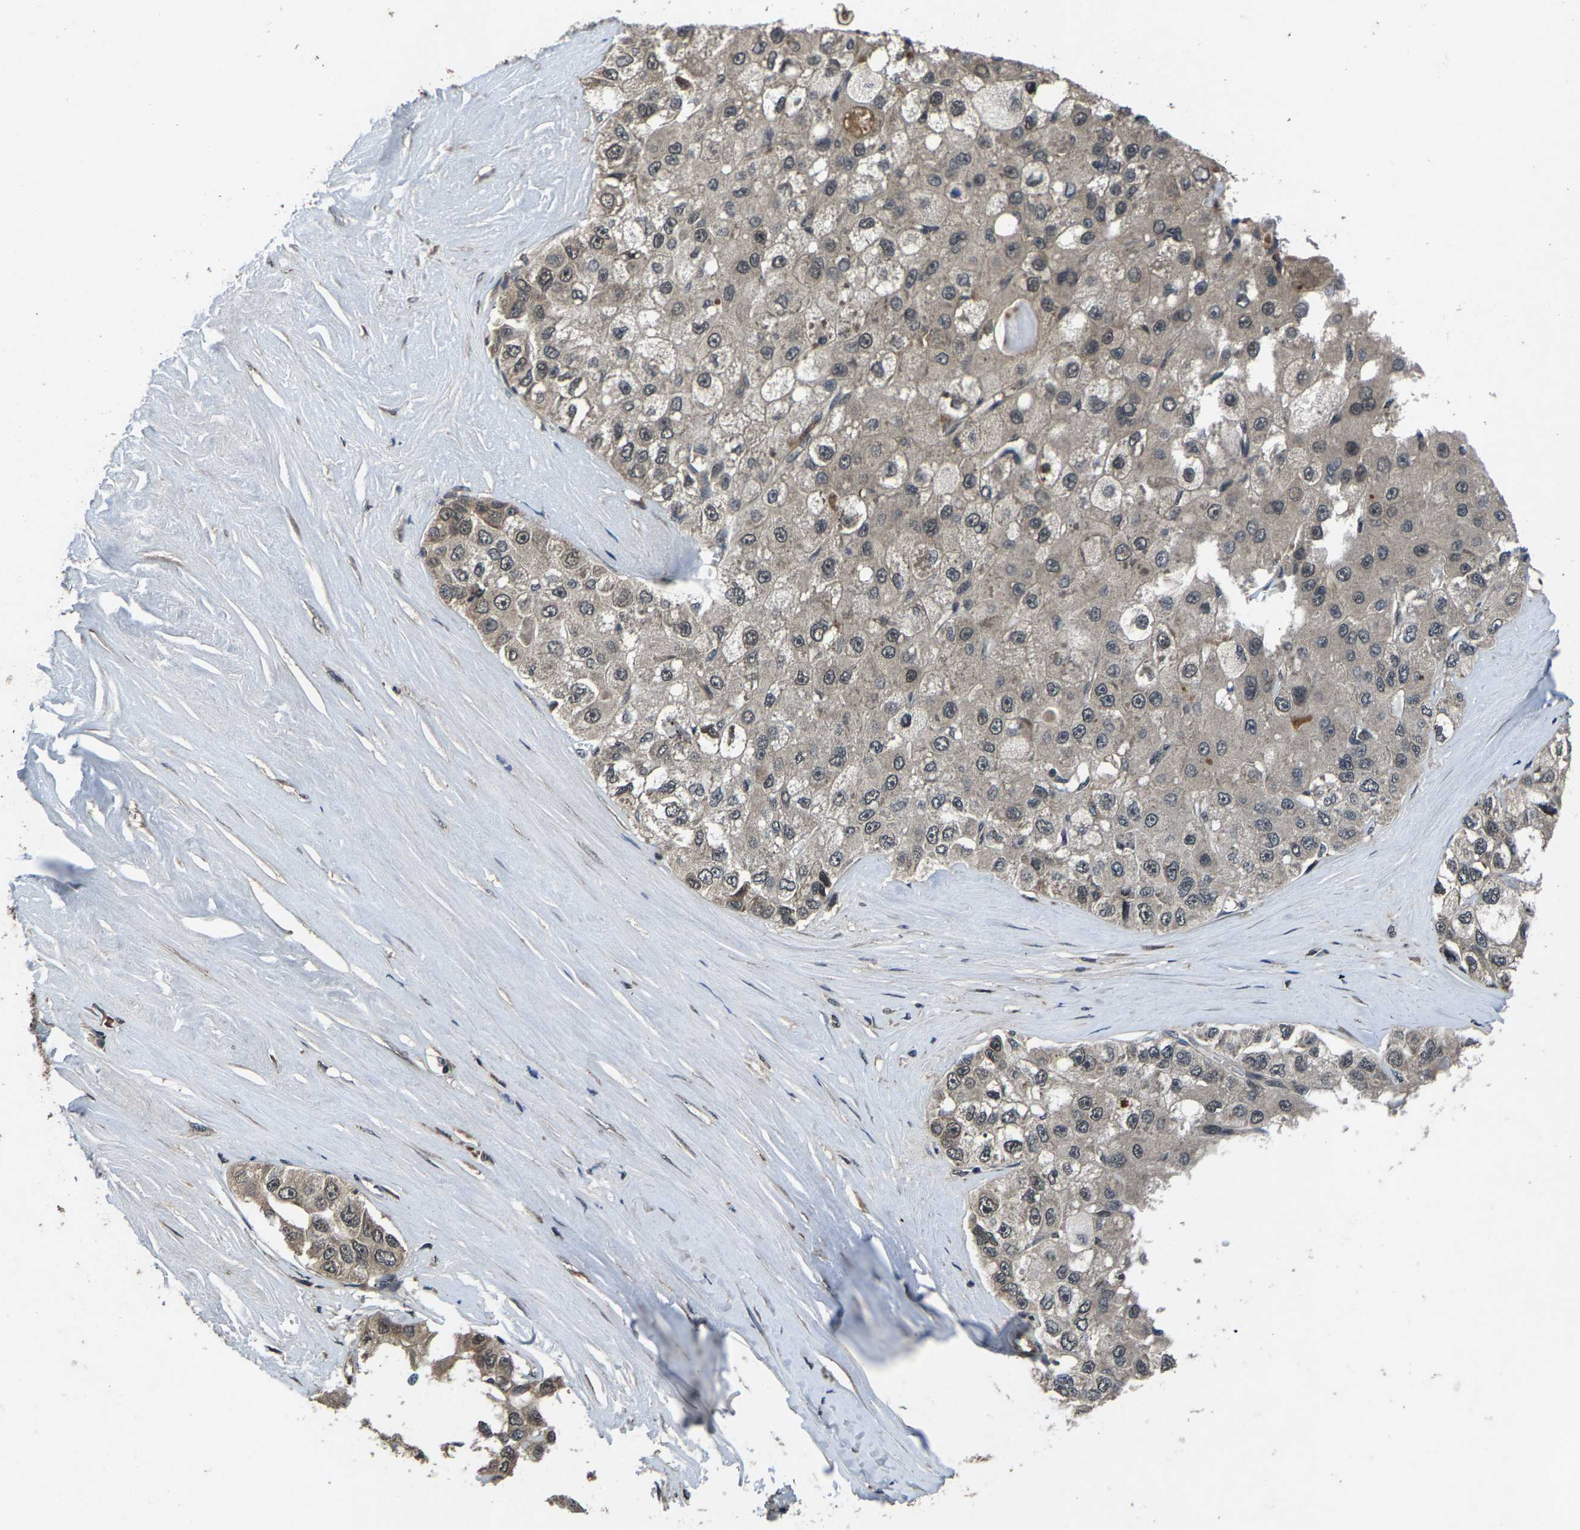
{"staining": {"intensity": "weak", "quantity": "<25%", "location": "cytoplasmic/membranous"}, "tissue": "liver cancer", "cell_type": "Tumor cells", "image_type": "cancer", "snomed": [{"axis": "morphology", "description": "Carcinoma, Hepatocellular, NOS"}, {"axis": "topography", "description": "Liver"}], "caption": "IHC of human liver cancer exhibits no staining in tumor cells.", "gene": "HUWE1", "patient": {"sex": "male", "age": 80}}